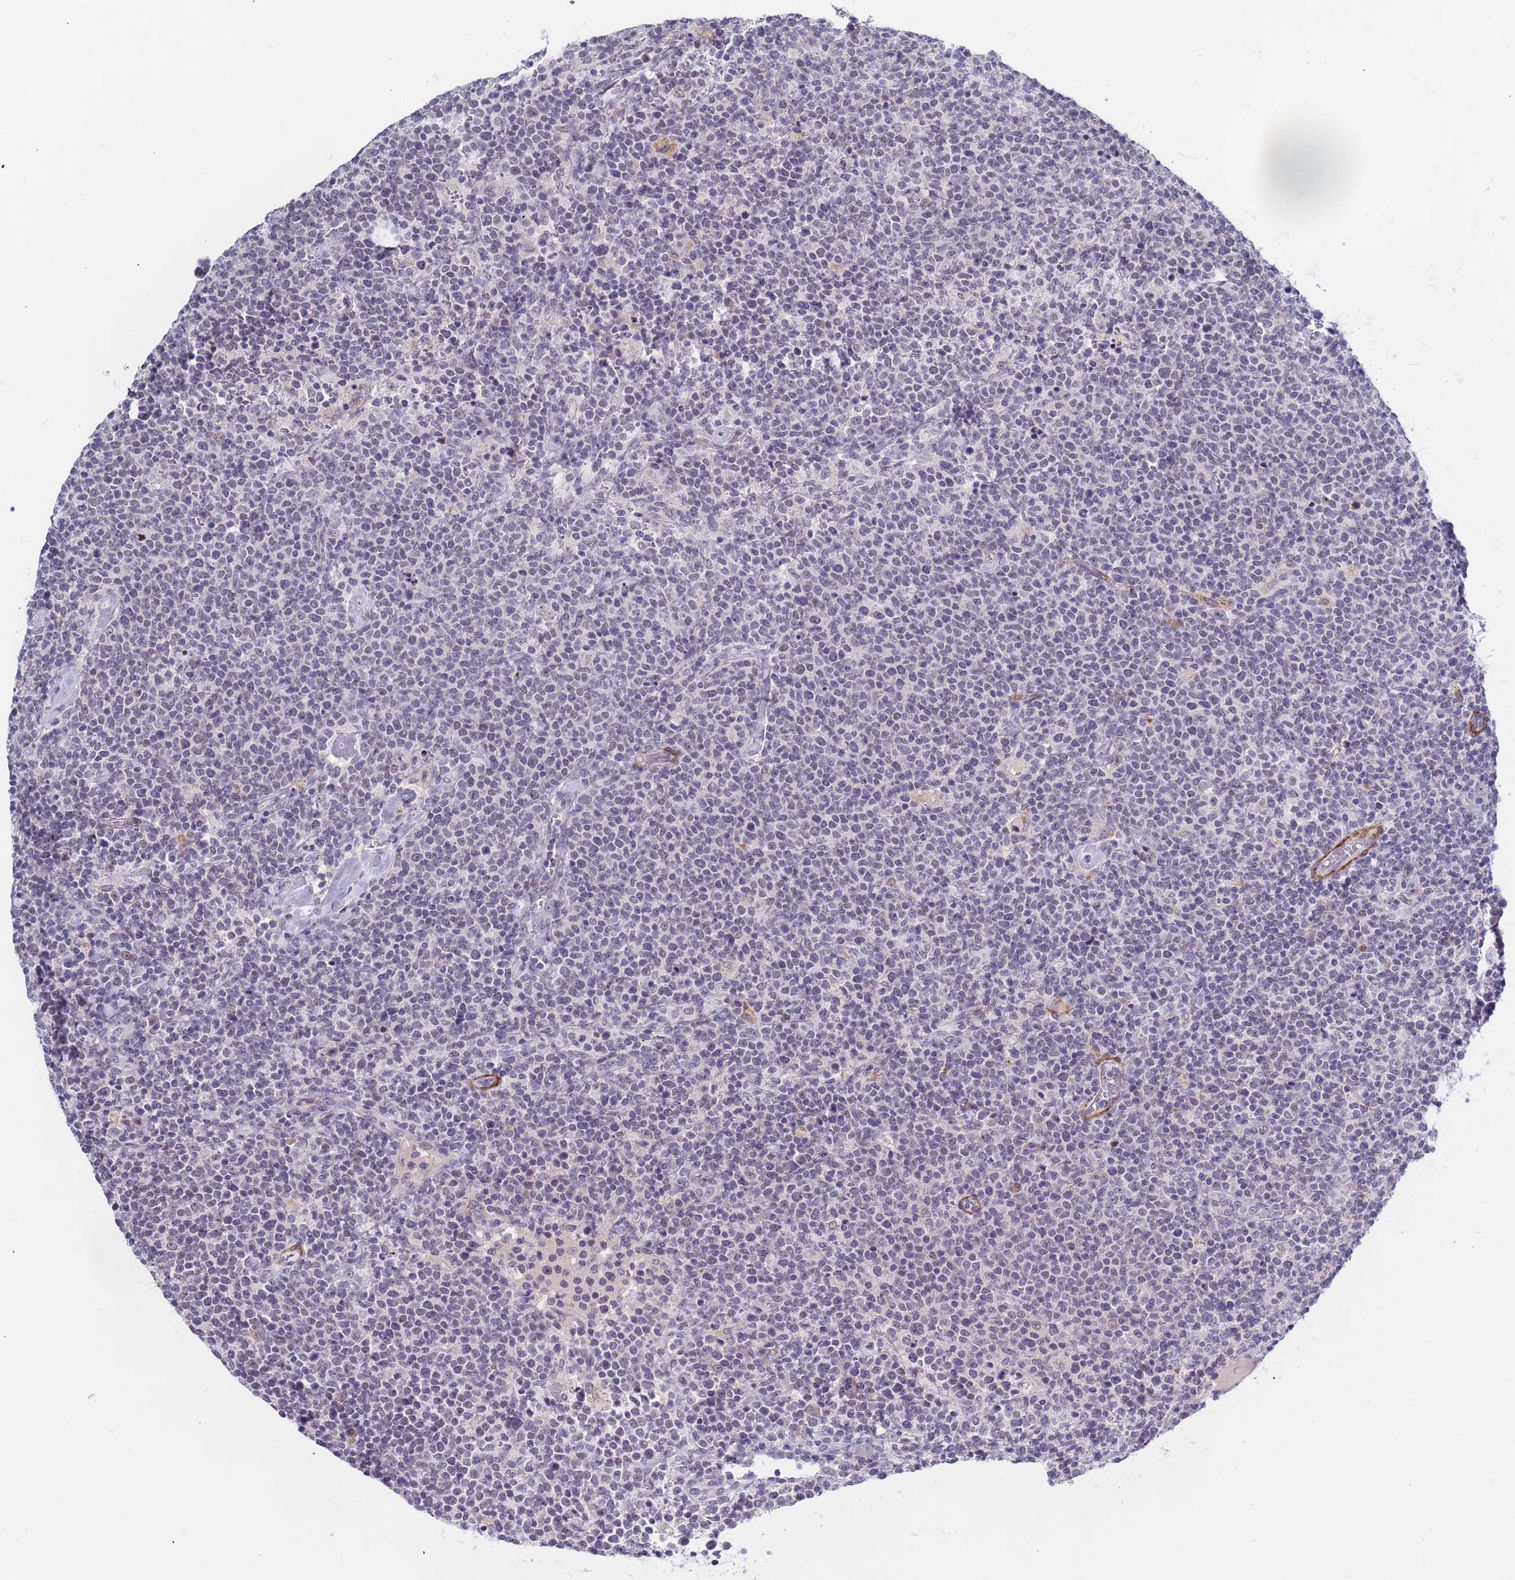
{"staining": {"intensity": "negative", "quantity": "none", "location": "none"}, "tissue": "lymphoma", "cell_type": "Tumor cells", "image_type": "cancer", "snomed": [{"axis": "morphology", "description": "Malignant lymphoma, non-Hodgkin's type, High grade"}, {"axis": "topography", "description": "Lymph node"}], "caption": "Malignant lymphoma, non-Hodgkin's type (high-grade) was stained to show a protein in brown. There is no significant expression in tumor cells.", "gene": "CXorf65", "patient": {"sex": "male", "age": 61}}